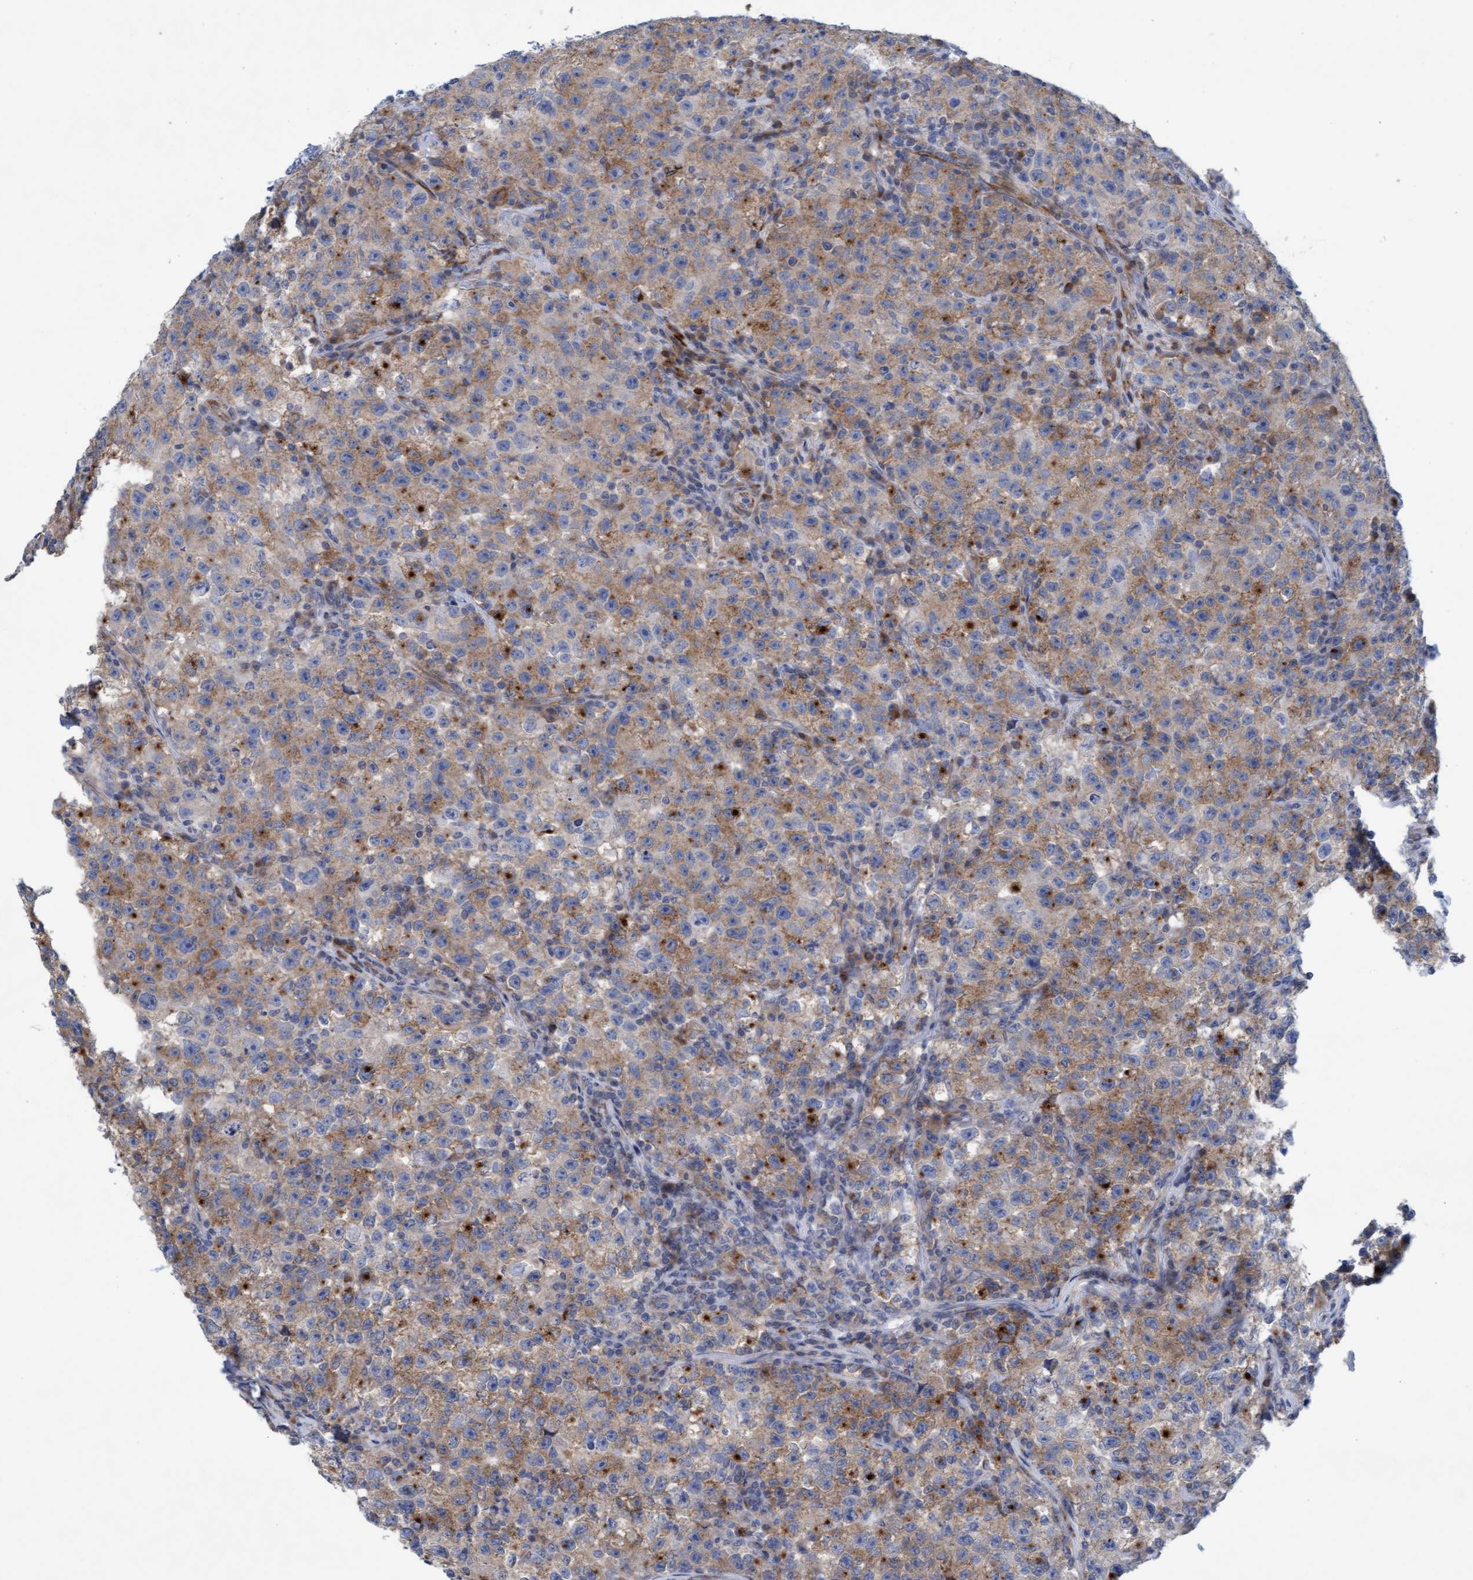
{"staining": {"intensity": "moderate", "quantity": "25%-75%", "location": "cytoplasmic/membranous"}, "tissue": "testis cancer", "cell_type": "Tumor cells", "image_type": "cancer", "snomed": [{"axis": "morphology", "description": "Seminoma, NOS"}, {"axis": "topography", "description": "Testis"}], "caption": "Immunohistochemistry image of neoplastic tissue: human seminoma (testis) stained using IHC displays medium levels of moderate protein expression localized specifically in the cytoplasmic/membranous of tumor cells, appearing as a cytoplasmic/membranous brown color.", "gene": "SLC28A3", "patient": {"sex": "male", "age": 22}}